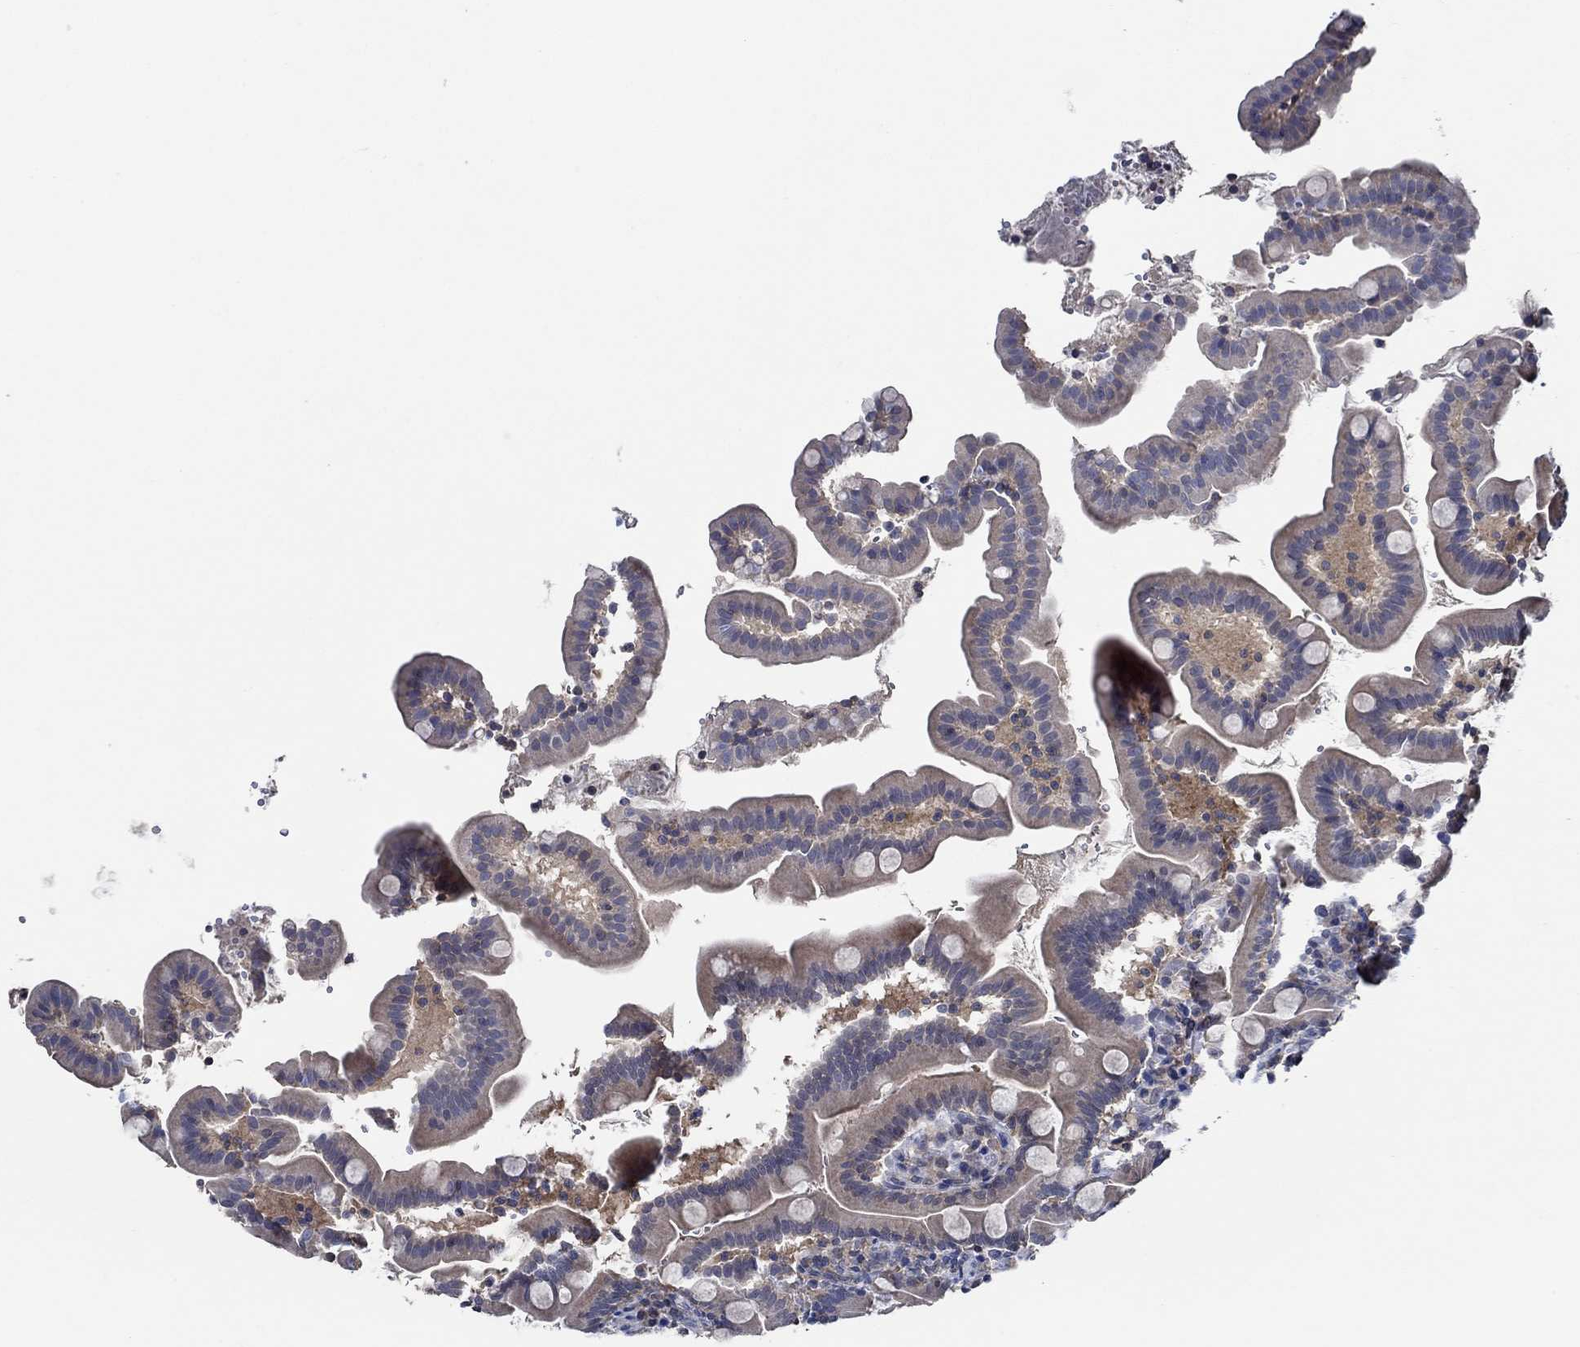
{"staining": {"intensity": "weak", "quantity": "25%-75%", "location": "cytoplasmic/membranous"}, "tissue": "small intestine", "cell_type": "Glandular cells", "image_type": "normal", "snomed": [{"axis": "morphology", "description": "Normal tissue, NOS"}, {"axis": "topography", "description": "Small intestine"}], "caption": "This is an image of immunohistochemistry staining of normal small intestine, which shows weak positivity in the cytoplasmic/membranous of glandular cells.", "gene": "DACT1", "patient": {"sex": "female", "age": 44}}